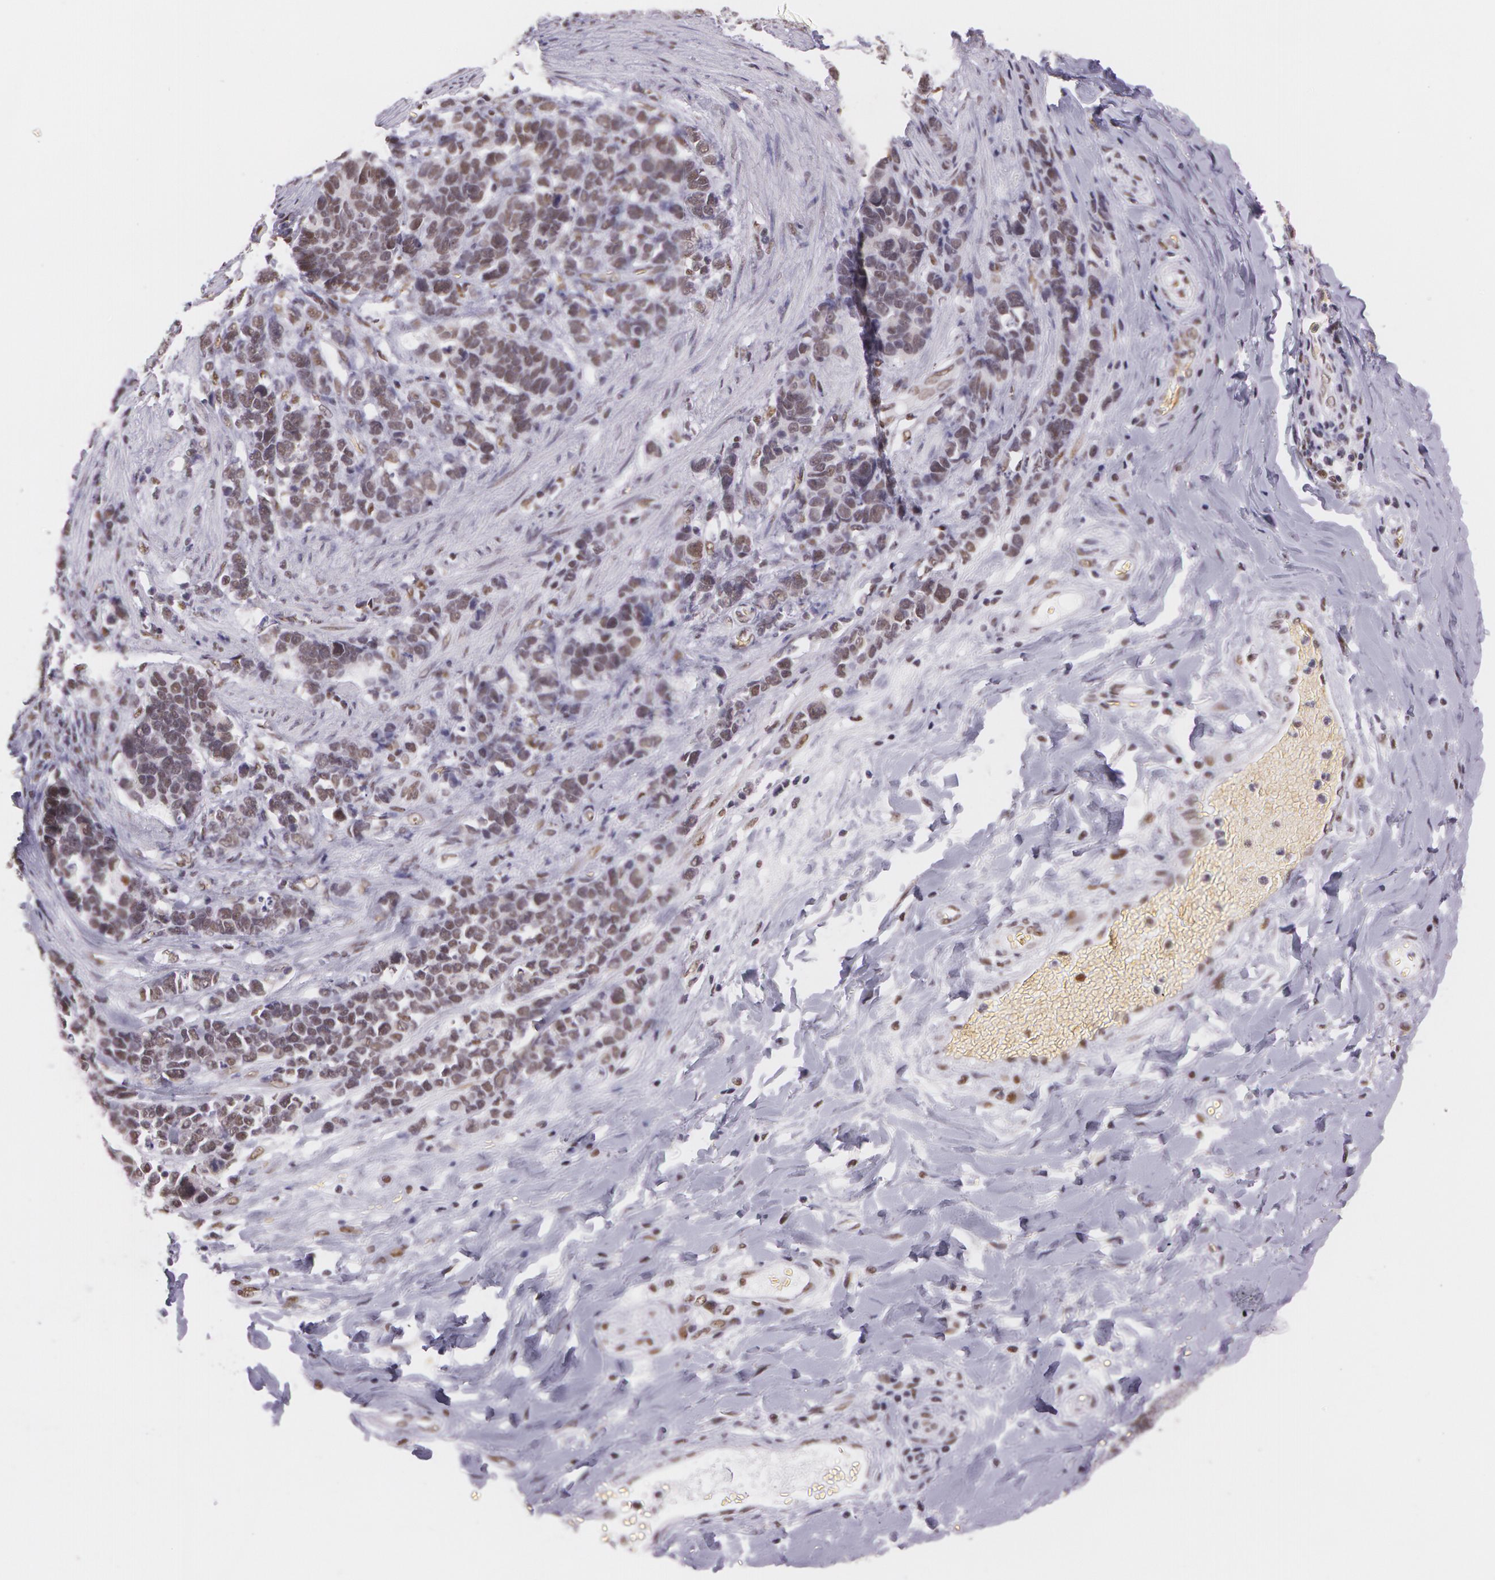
{"staining": {"intensity": "weak", "quantity": "25%-75%", "location": "cytoplasmic/membranous,nuclear"}, "tissue": "stomach cancer", "cell_type": "Tumor cells", "image_type": "cancer", "snomed": [{"axis": "morphology", "description": "Adenocarcinoma, NOS"}, {"axis": "topography", "description": "Stomach, upper"}], "caption": "The photomicrograph displays staining of adenocarcinoma (stomach), revealing weak cytoplasmic/membranous and nuclear protein expression (brown color) within tumor cells. (Brightfield microscopy of DAB IHC at high magnification).", "gene": "NBN", "patient": {"sex": "male", "age": 71}}